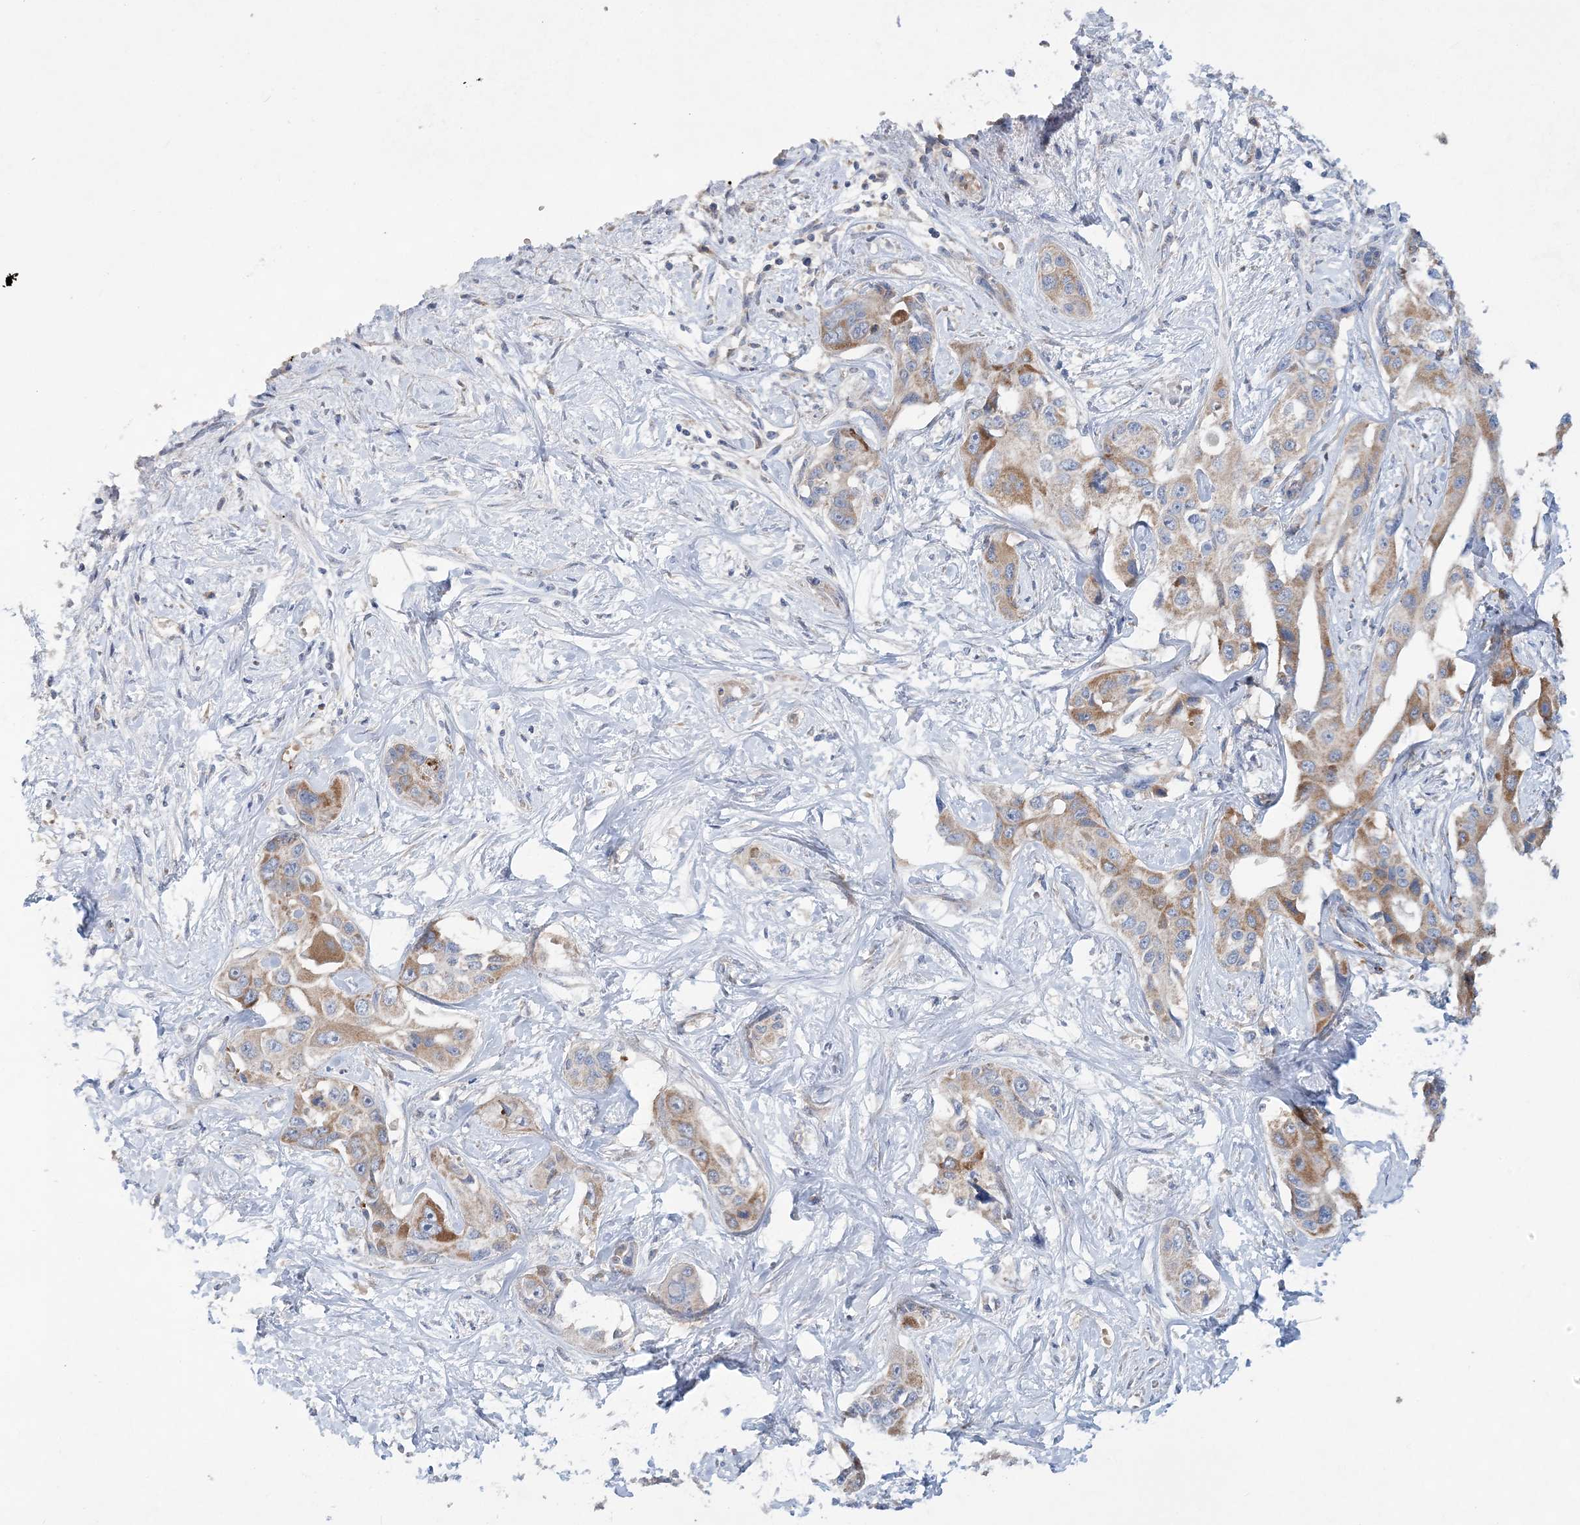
{"staining": {"intensity": "moderate", "quantity": "<25%", "location": "cytoplasmic/membranous"}, "tissue": "liver cancer", "cell_type": "Tumor cells", "image_type": "cancer", "snomed": [{"axis": "morphology", "description": "Cholangiocarcinoma"}, {"axis": "topography", "description": "Liver"}], "caption": "Immunohistochemical staining of liver cancer (cholangiocarcinoma) reveals moderate cytoplasmic/membranous protein positivity in about <25% of tumor cells.", "gene": "TRAPPC13", "patient": {"sex": "male", "age": 59}}